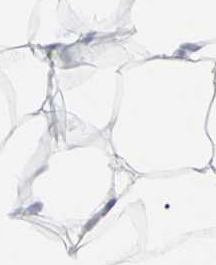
{"staining": {"intensity": "negative", "quantity": "none", "location": "none"}, "tissue": "adipose tissue", "cell_type": "Adipocytes", "image_type": "normal", "snomed": [{"axis": "morphology", "description": "Normal tissue, NOS"}, {"axis": "topography", "description": "Breast"}, {"axis": "topography", "description": "Adipose tissue"}], "caption": "Immunohistochemistry of benign human adipose tissue exhibits no staining in adipocytes. (Stains: DAB (3,3'-diaminobenzidine) immunohistochemistry with hematoxylin counter stain, Microscopy: brightfield microscopy at high magnification).", "gene": "PIP", "patient": {"sex": "female", "age": 25}}